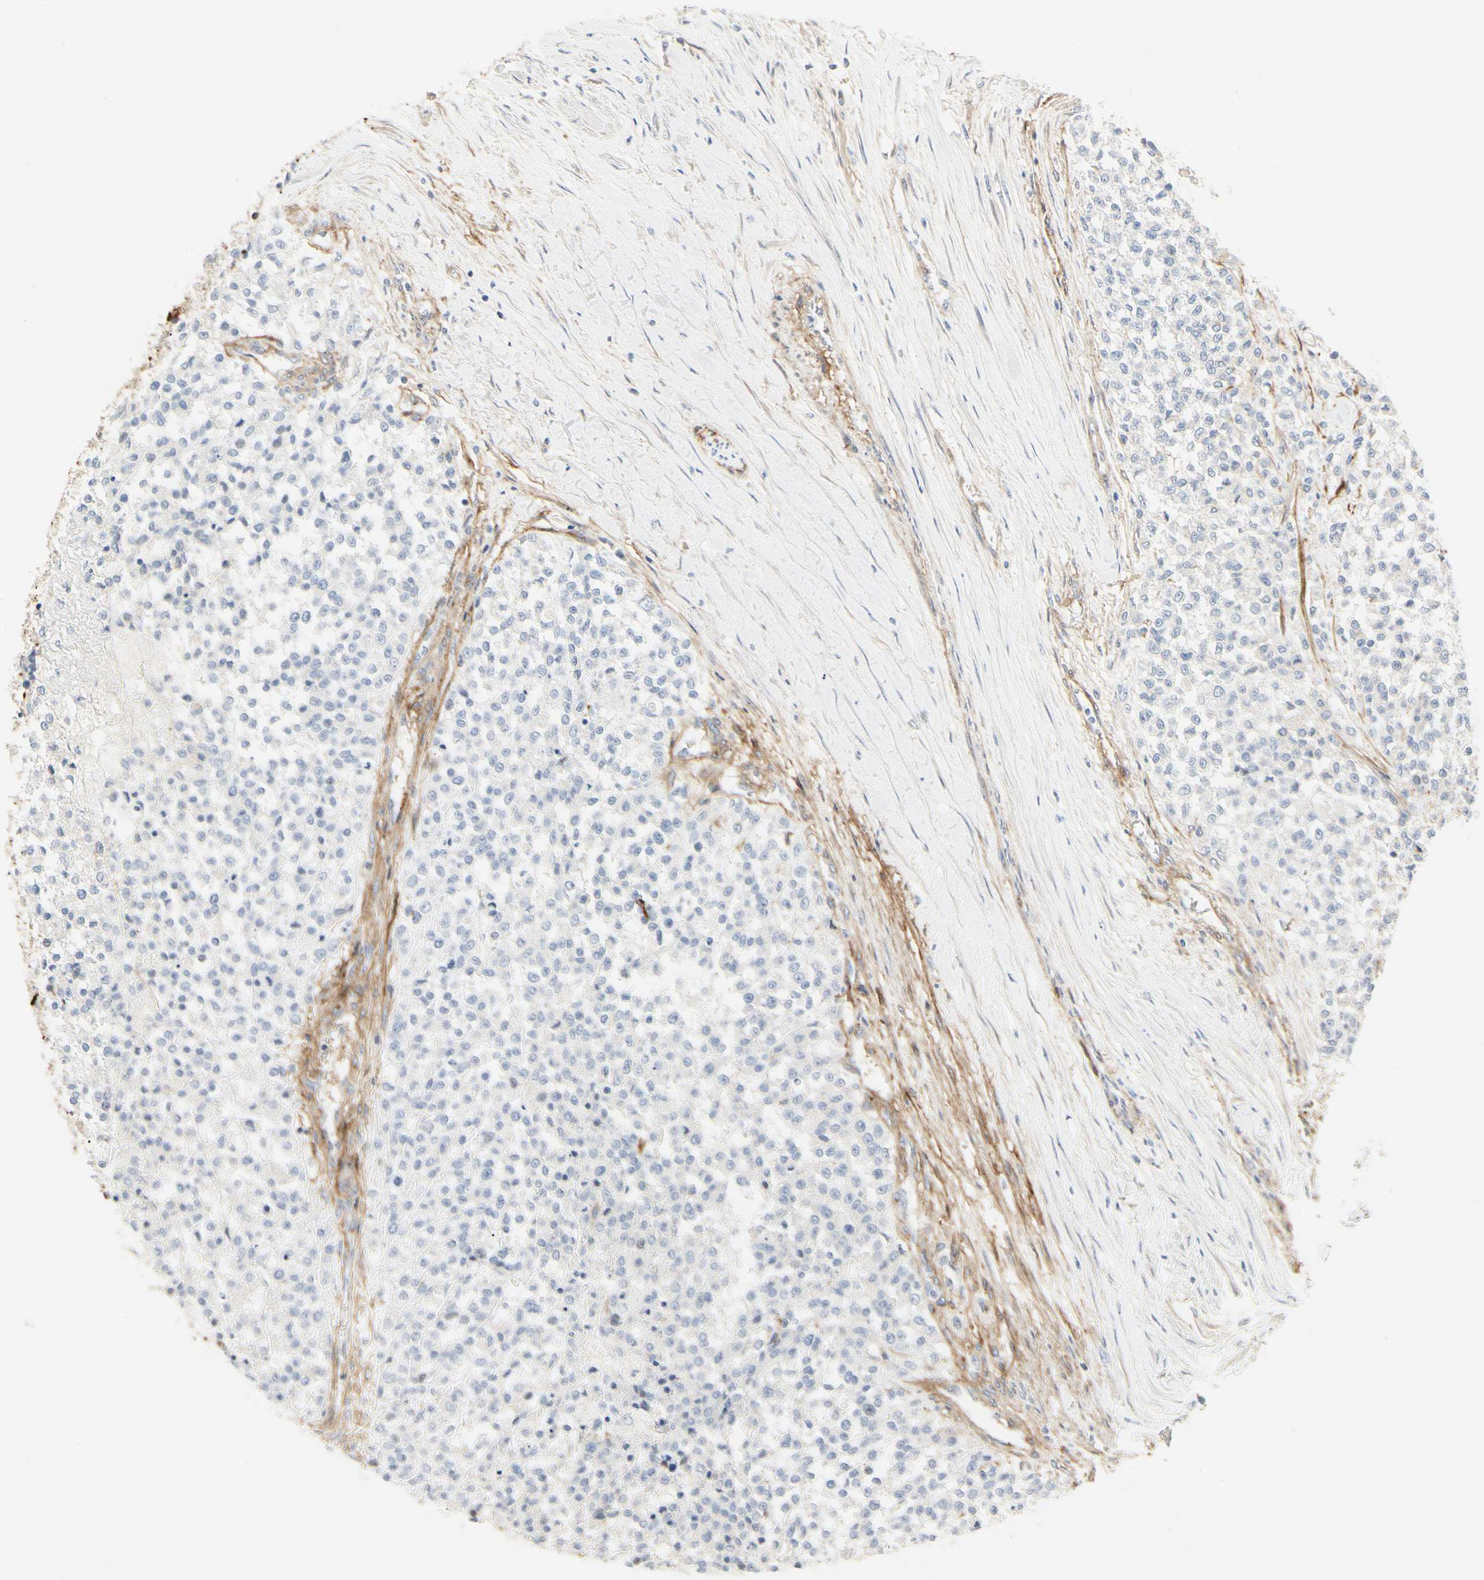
{"staining": {"intensity": "negative", "quantity": "none", "location": "none"}, "tissue": "testis cancer", "cell_type": "Tumor cells", "image_type": "cancer", "snomed": [{"axis": "morphology", "description": "Seminoma, NOS"}, {"axis": "topography", "description": "Testis"}], "caption": "This is a histopathology image of immunohistochemistry (IHC) staining of seminoma (testis), which shows no positivity in tumor cells.", "gene": "GGT5", "patient": {"sex": "male", "age": 59}}